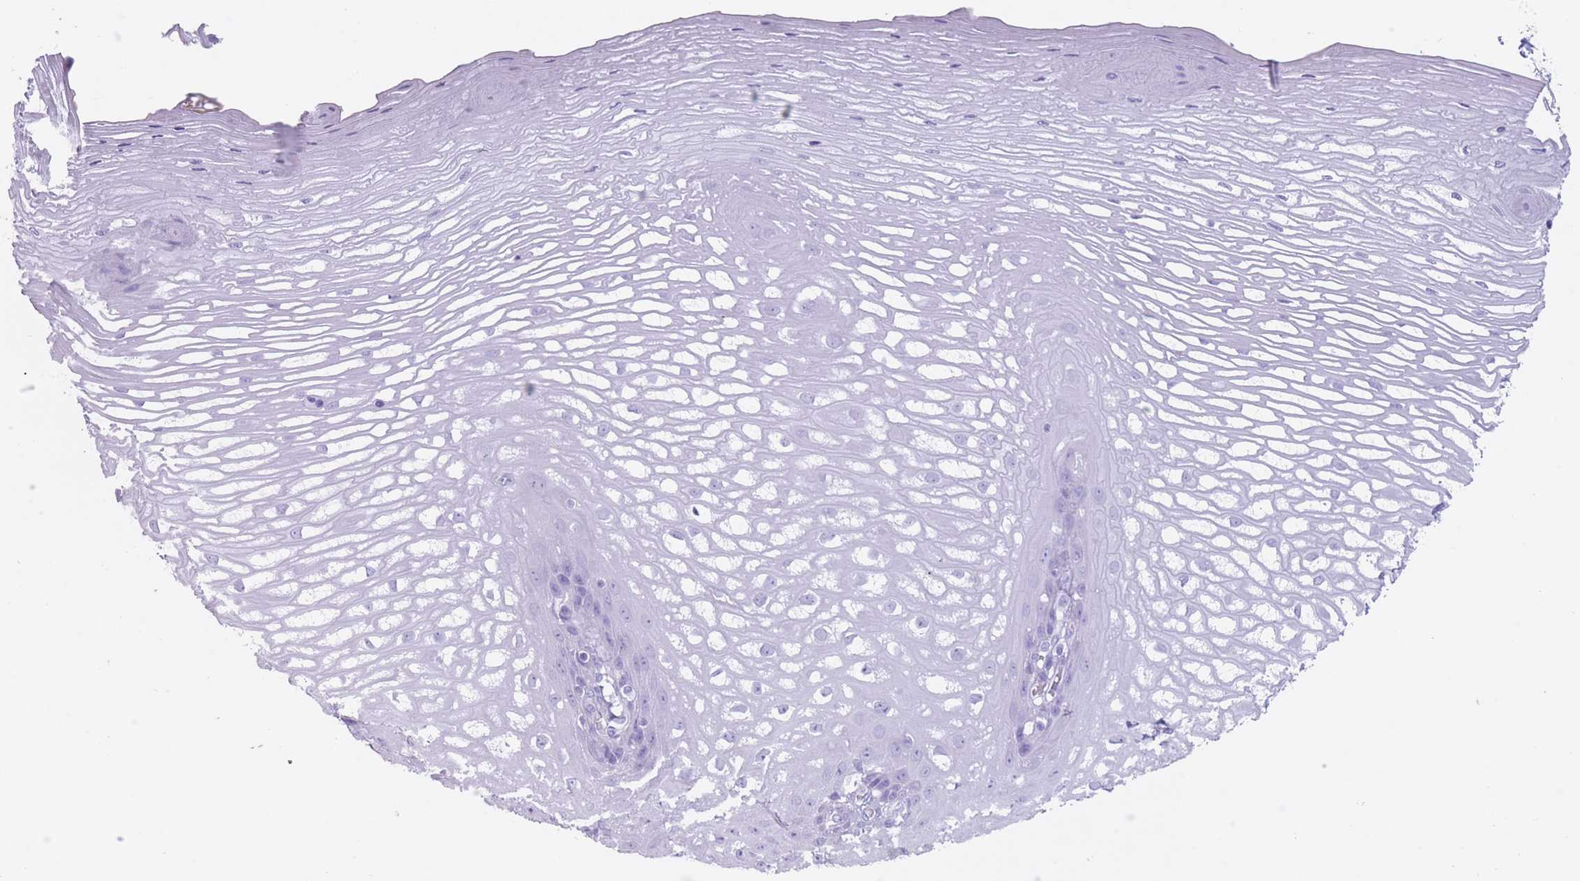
{"staining": {"intensity": "negative", "quantity": "none", "location": "none"}, "tissue": "esophagus", "cell_type": "Squamous epithelial cells", "image_type": "normal", "snomed": [{"axis": "morphology", "description": "Normal tissue, NOS"}, {"axis": "topography", "description": "Esophagus"}], "caption": "Unremarkable esophagus was stained to show a protein in brown. There is no significant positivity in squamous epithelial cells. Brightfield microscopy of IHC stained with DAB (brown) and hematoxylin (blue), captured at high magnification.", "gene": "OR4F16", "patient": {"sex": "male", "age": 69}}